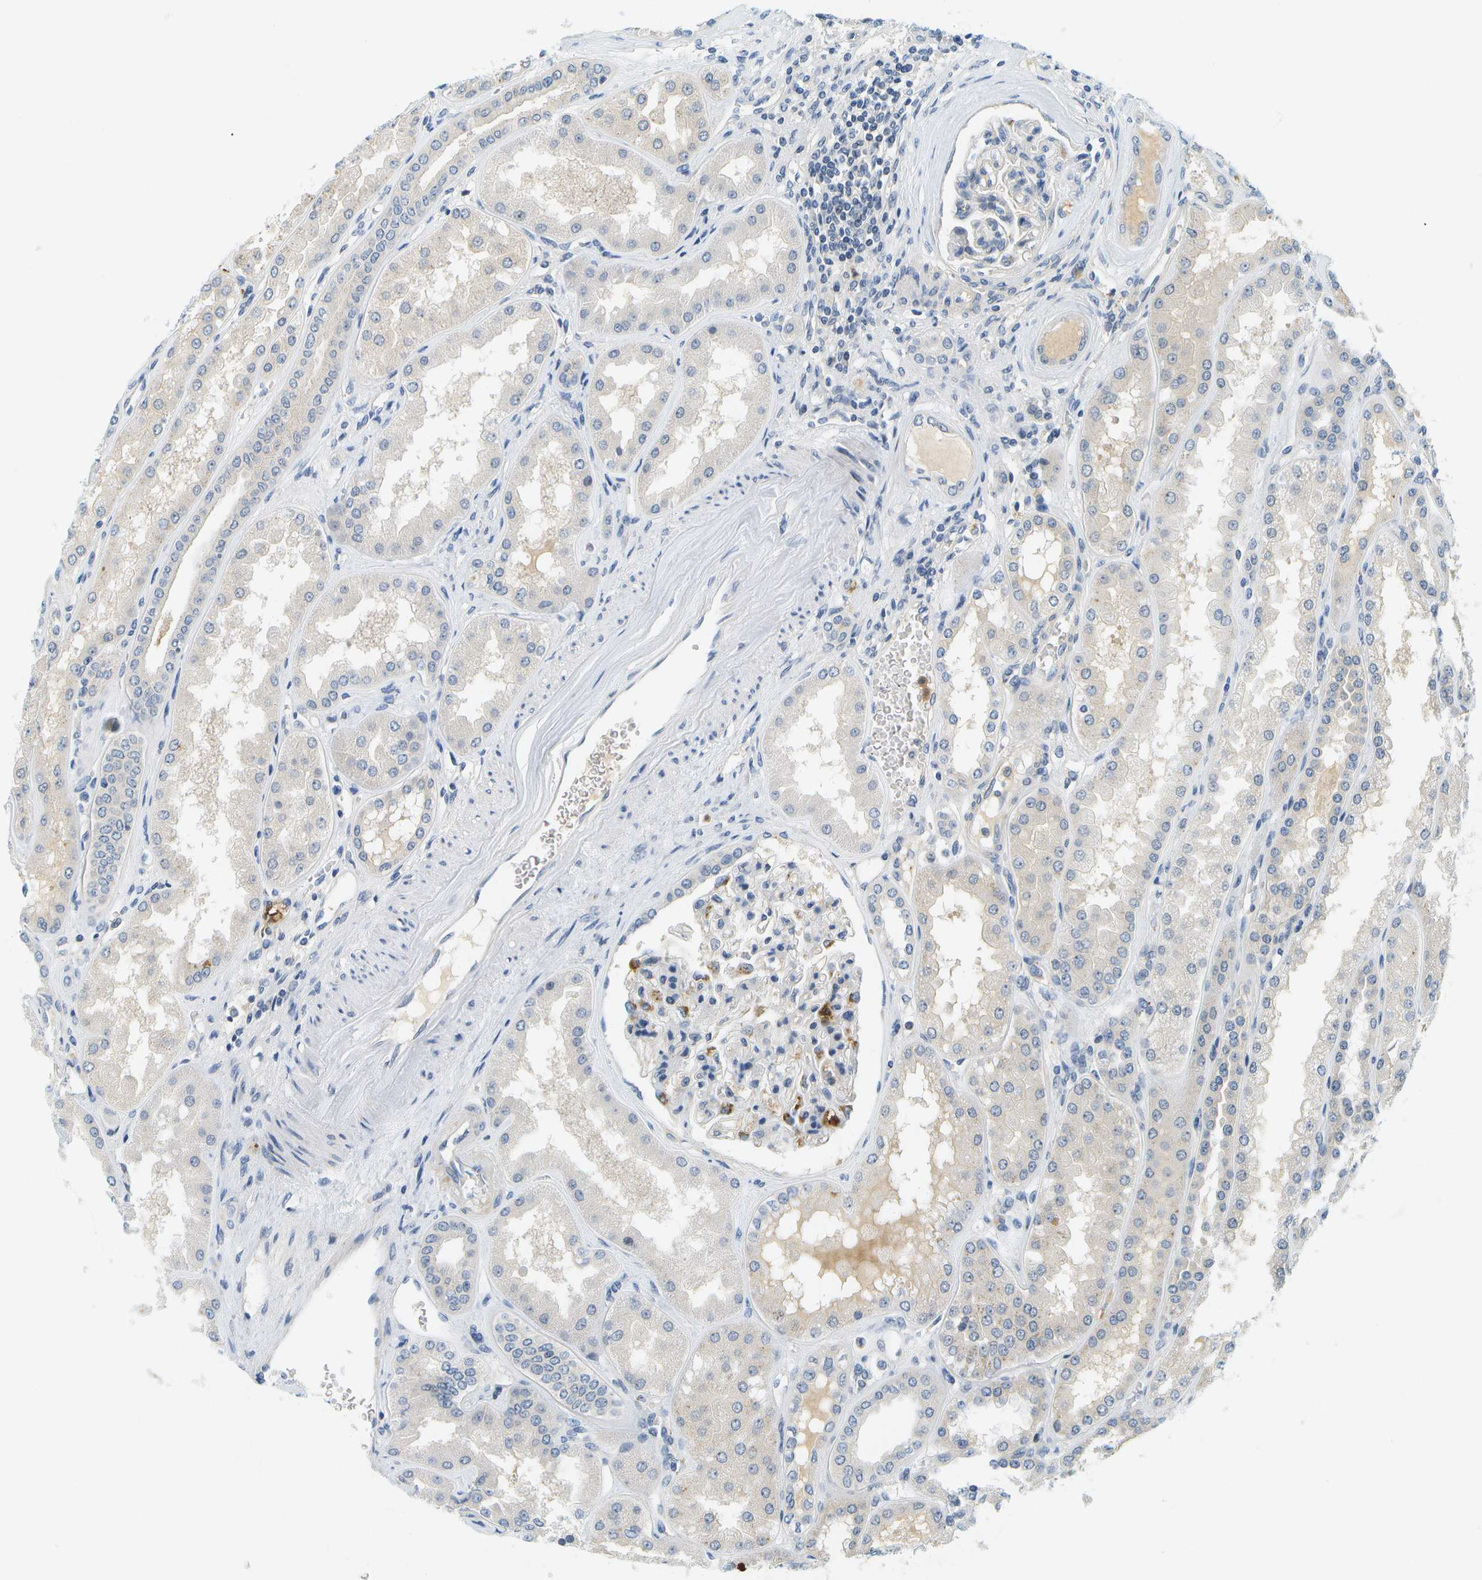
{"staining": {"intensity": "moderate", "quantity": "<25%", "location": "cytoplasmic/membranous"}, "tissue": "kidney", "cell_type": "Cells in glomeruli", "image_type": "normal", "snomed": [{"axis": "morphology", "description": "Normal tissue, NOS"}, {"axis": "topography", "description": "Kidney"}], "caption": "Normal kidney shows moderate cytoplasmic/membranous positivity in about <25% of cells in glomeruli (DAB (3,3'-diaminobenzidine) = brown stain, brightfield microscopy at high magnification)..", "gene": "RASGRP2", "patient": {"sex": "female", "age": 56}}